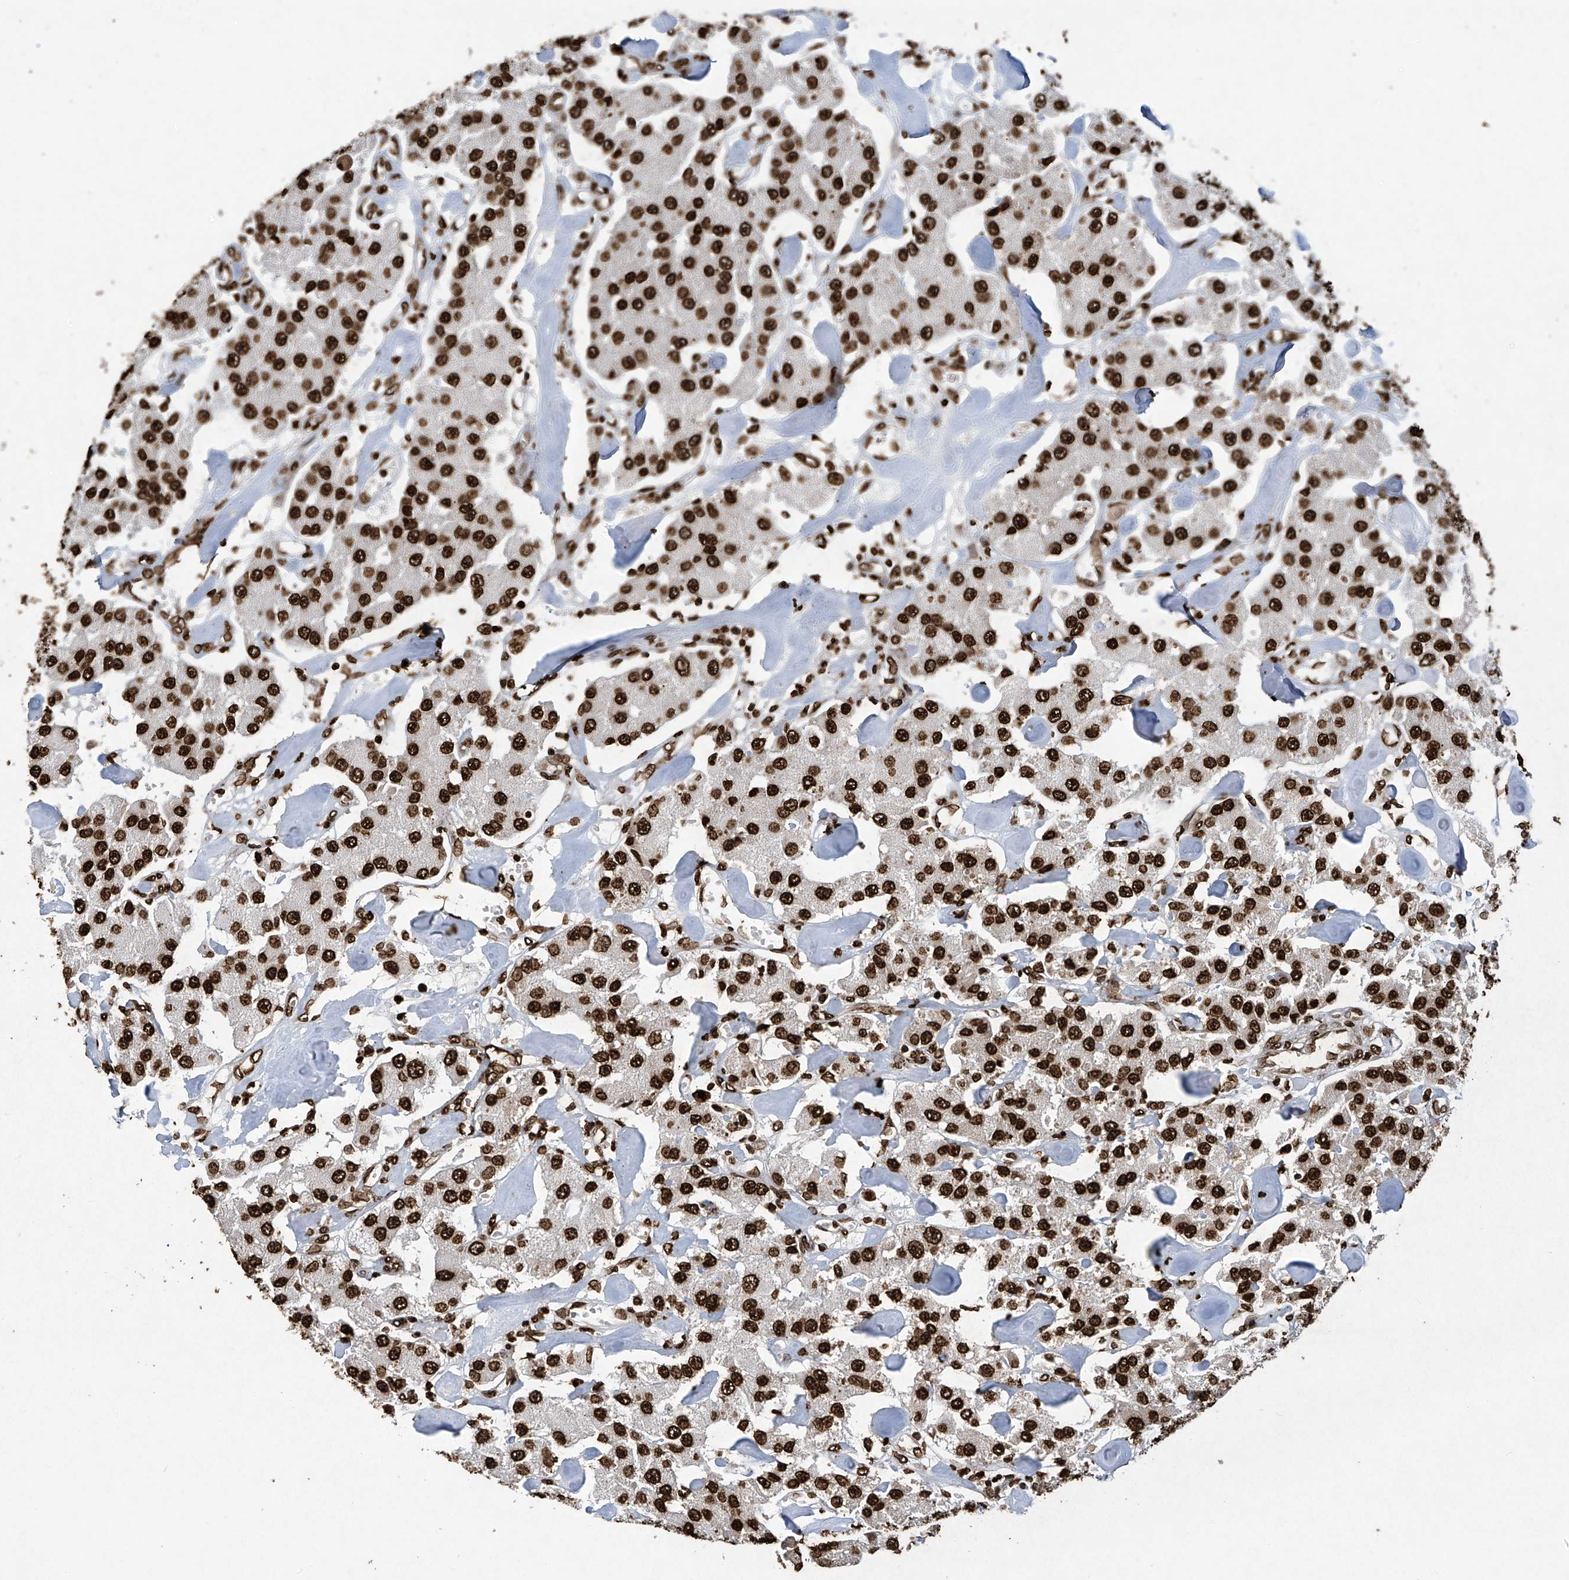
{"staining": {"intensity": "strong", "quantity": ">75%", "location": "nuclear"}, "tissue": "carcinoid", "cell_type": "Tumor cells", "image_type": "cancer", "snomed": [{"axis": "morphology", "description": "Carcinoid, malignant, NOS"}, {"axis": "topography", "description": "Pancreas"}], "caption": "IHC histopathology image of human malignant carcinoid stained for a protein (brown), which shows high levels of strong nuclear expression in approximately >75% of tumor cells.", "gene": "H3-3A", "patient": {"sex": "male", "age": 41}}